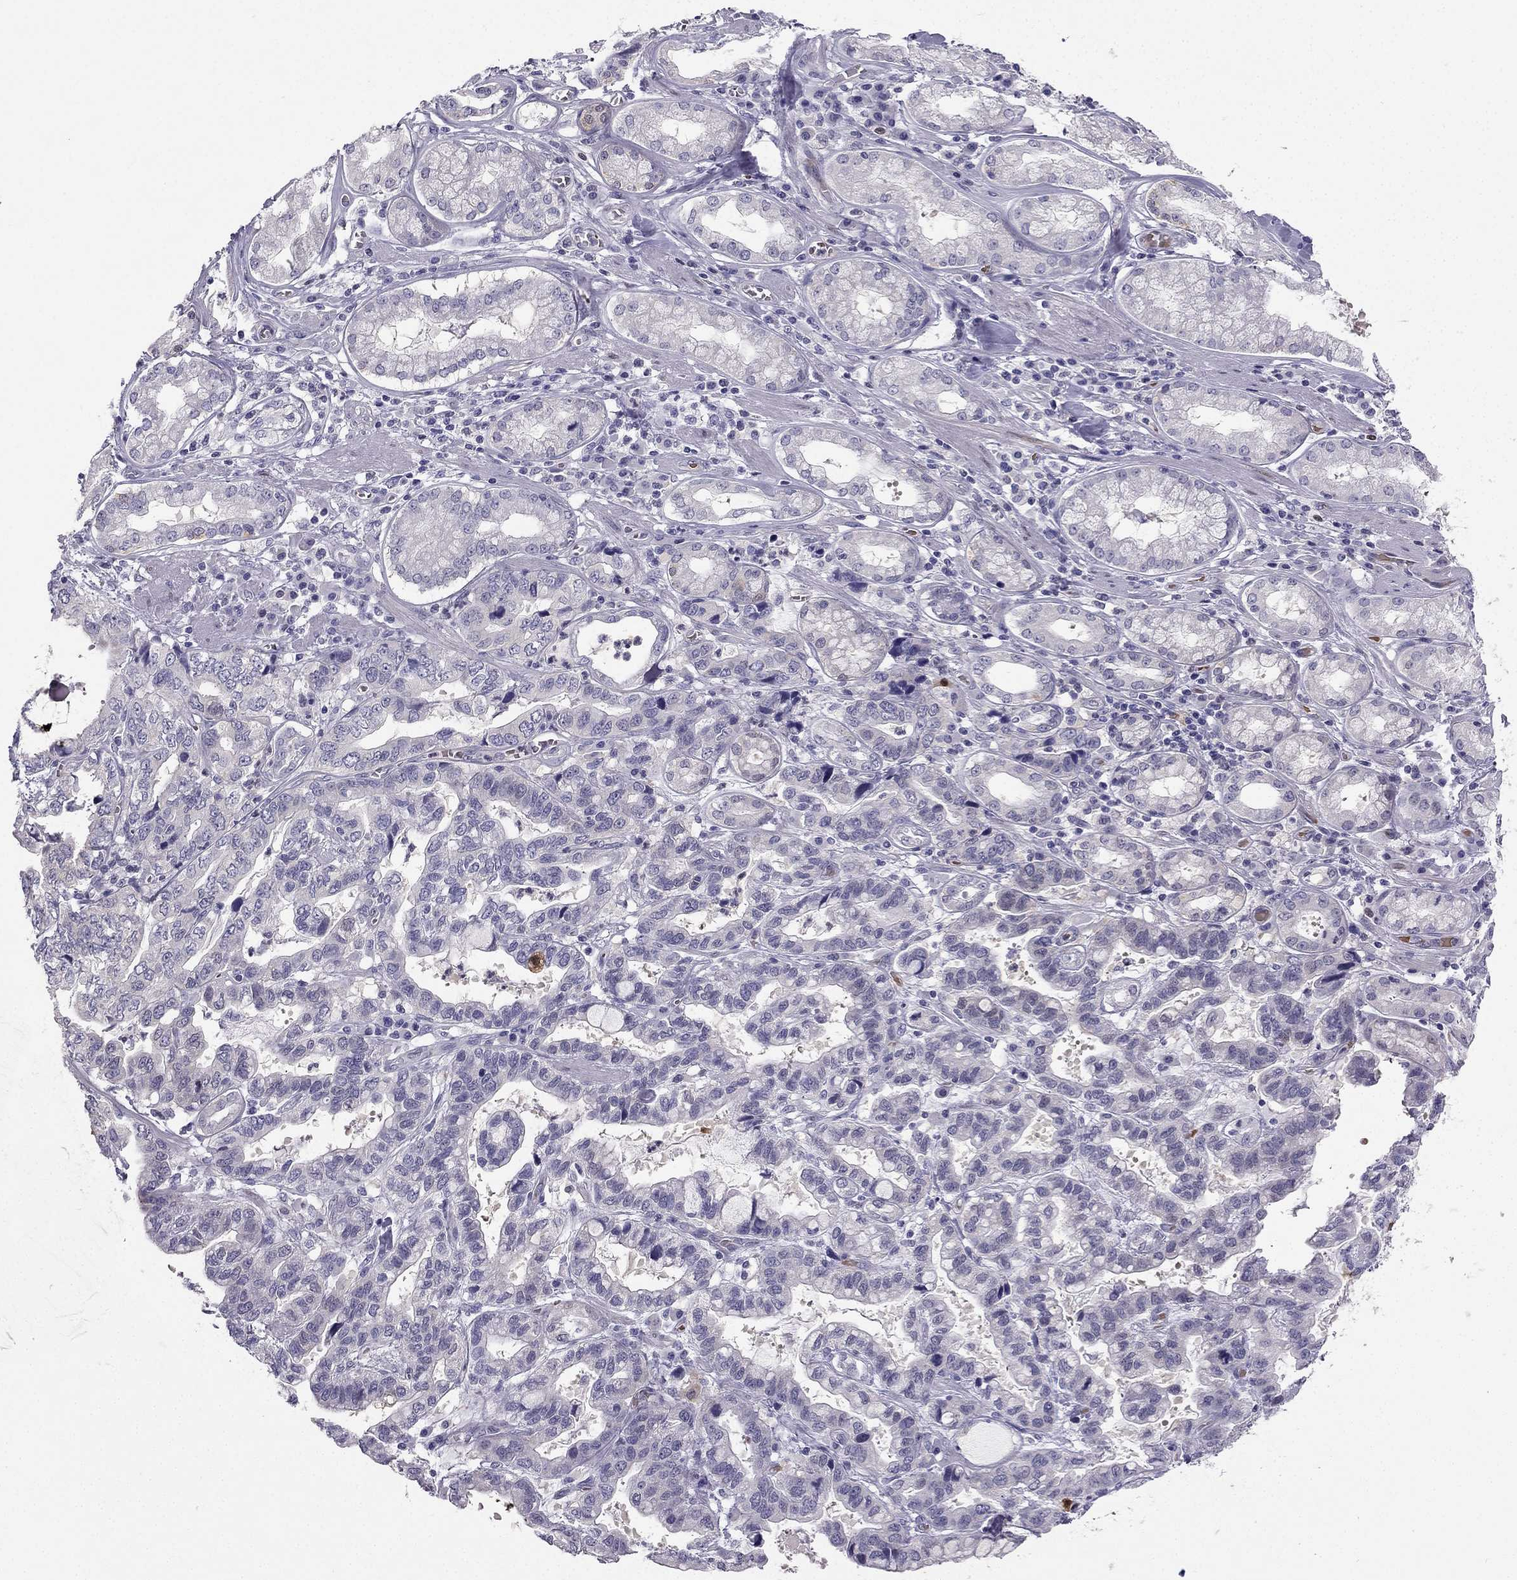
{"staining": {"intensity": "negative", "quantity": "none", "location": "none"}, "tissue": "stomach cancer", "cell_type": "Tumor cells", "image_type": "cancer", "snomed": [{"axis": "morphology", "description": "Adenocarcinoma, NOS"}, {"axis": "topography", "description": "Stomach, lower"}], "caption": "IHC histopathology image of stomach cancer stained for a protein (brown), which shows no expression in tumor cells.", "gene": "RSPH14", "patient": {"sex": "female", "age": 76}}